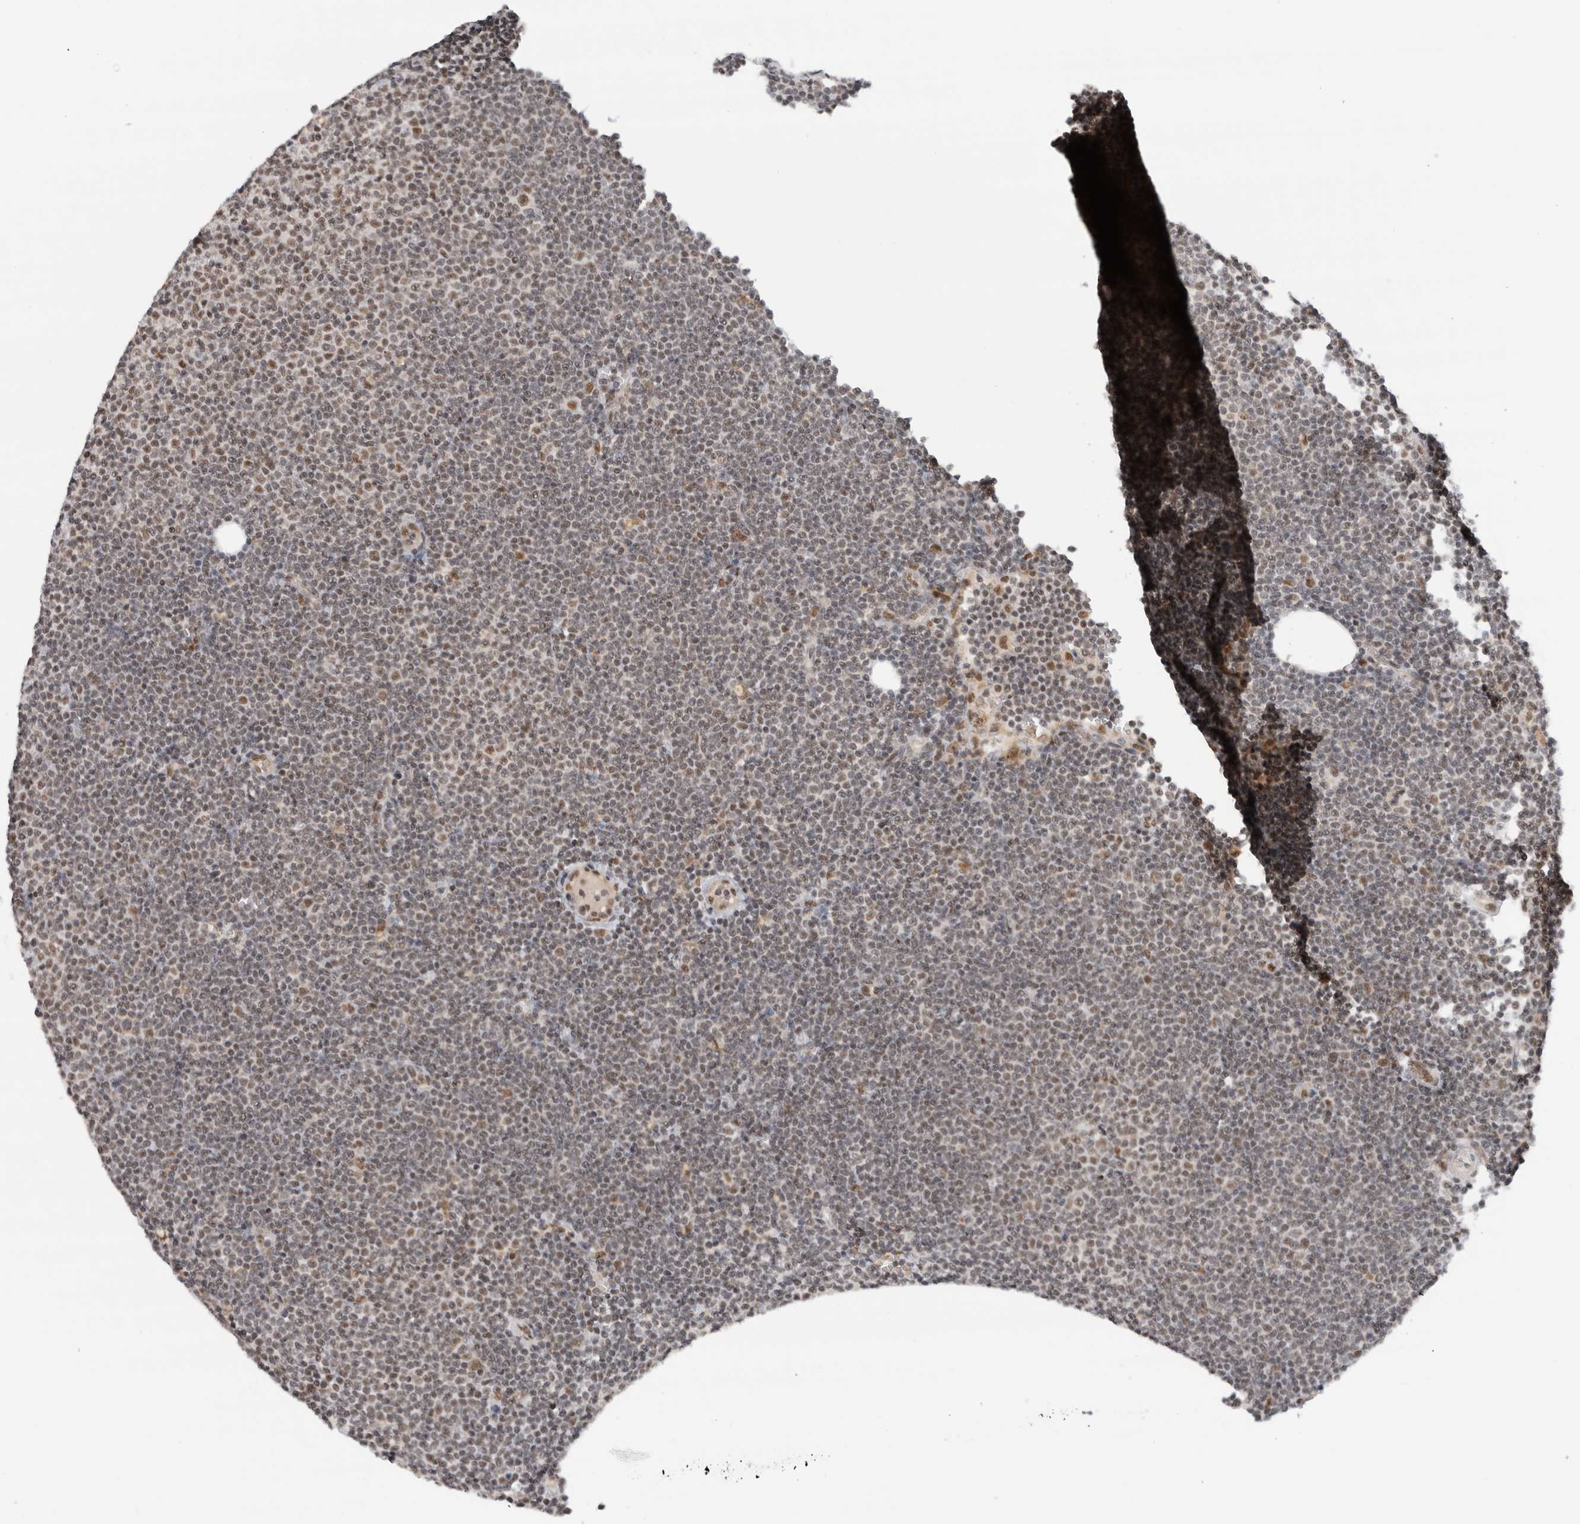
{"staining": {"intensity": "weak", "quantity": "25%-75%", "location": "nuclear"}, "tissue": "lymphoma", "cell_type": "Tumor cells", "image_type": "cancer", "snomed": [{"axis": "morphology", "description": "Malignant lymphoma, non-Hodgkin's type, Low grade"}, {"axis": "topography", "description": "Lymph node"}], "caption": "DAB immunohistochemical staining of low-grade malignant lymphoma, non-Hodgkin's type exhibits weak nuclear protein staining in approximately 25%-75% of tumor cells.", "gene": "NCAPG2", "patient": {"sex": "female", "age": 53}}